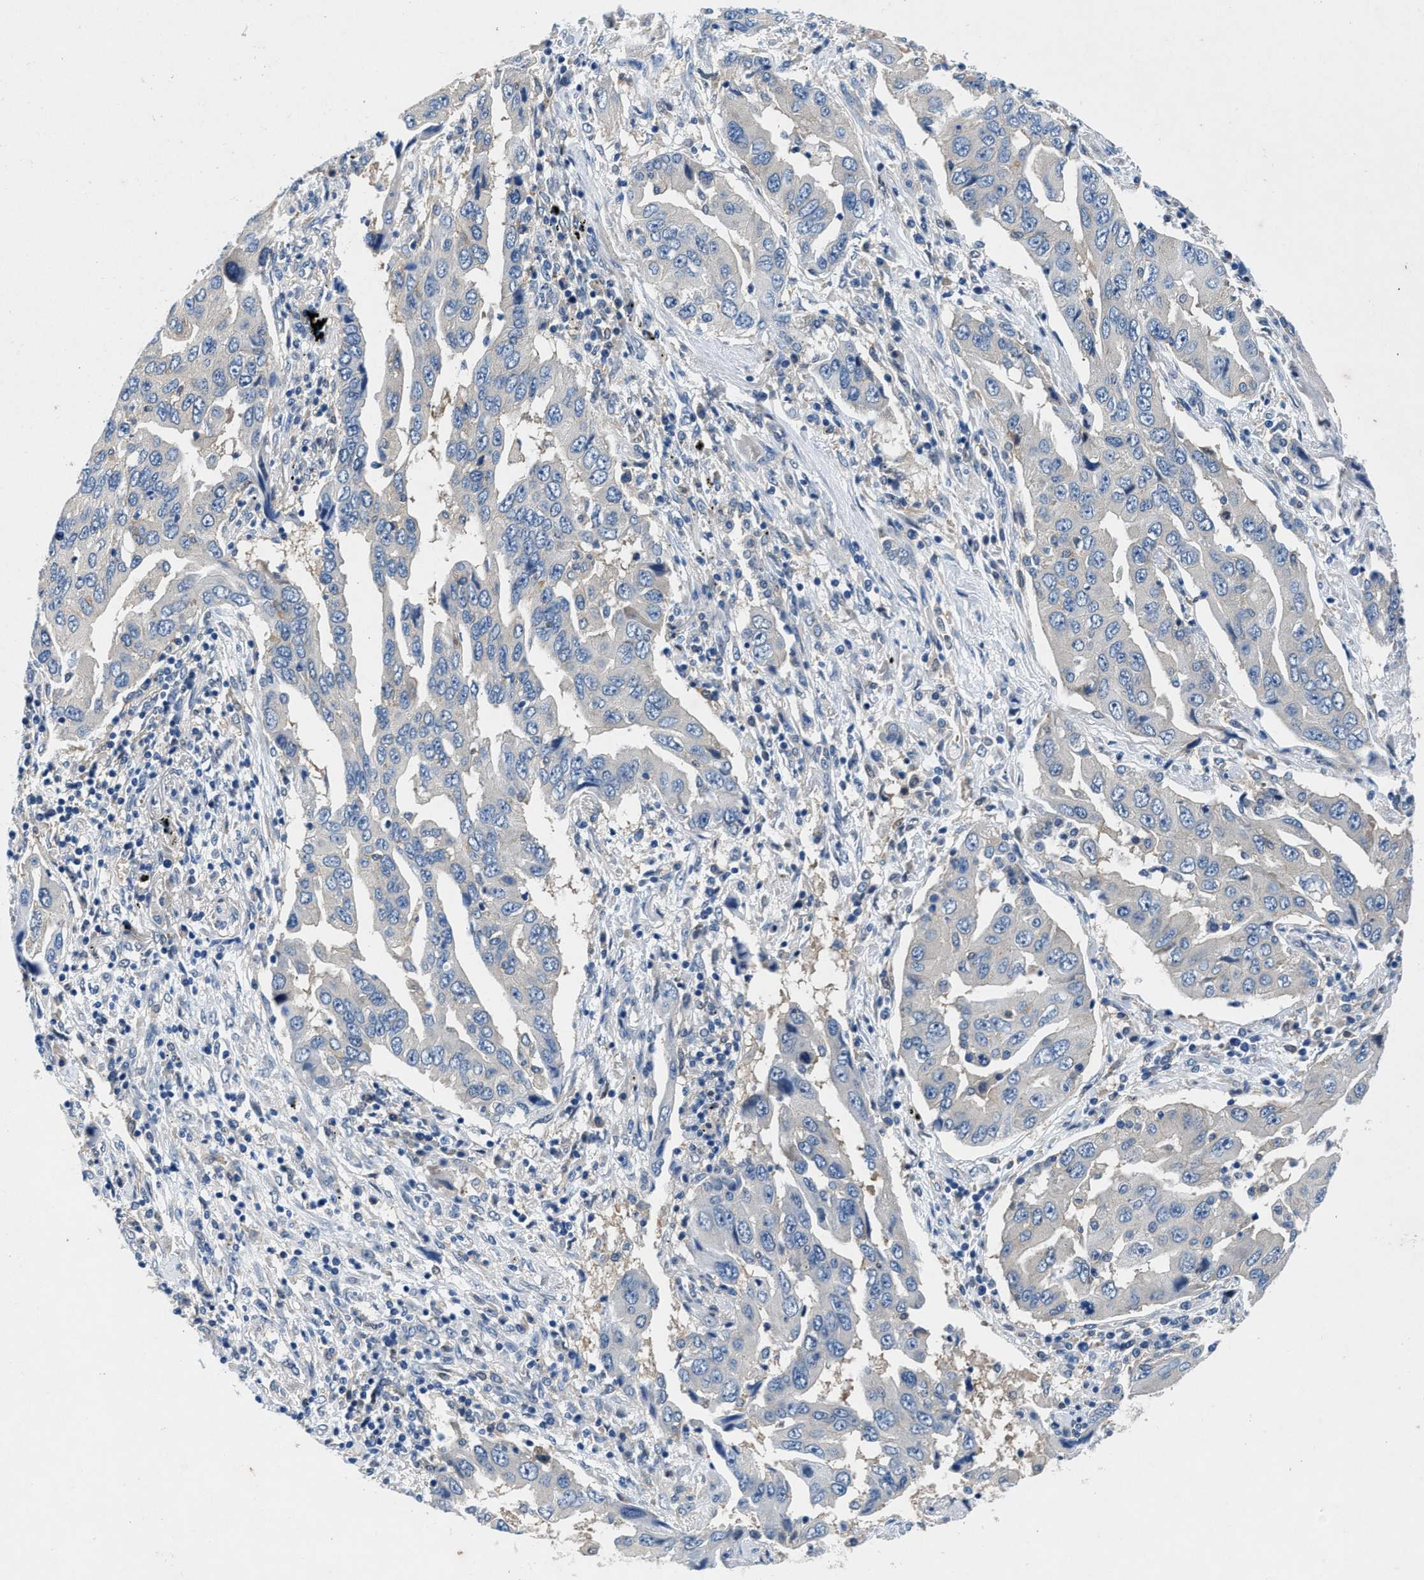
{"staining": {"intensity": "negative", "quantity": "none", "location": "none"}, "tissue": "lung cancer", "cell_type": "Tumor cells", "image_type": "cancer", "snomed": [{"axis": "morphology", "description": "Adenocarcinoma, NOS"}, {"axis": "topography", "description": "Lung"}], "caption": "IHC of lung cancer demonstrates no staining in tumor cells.", "gene": "COPS2", "patient": {"sex": "female", "age": 65}}